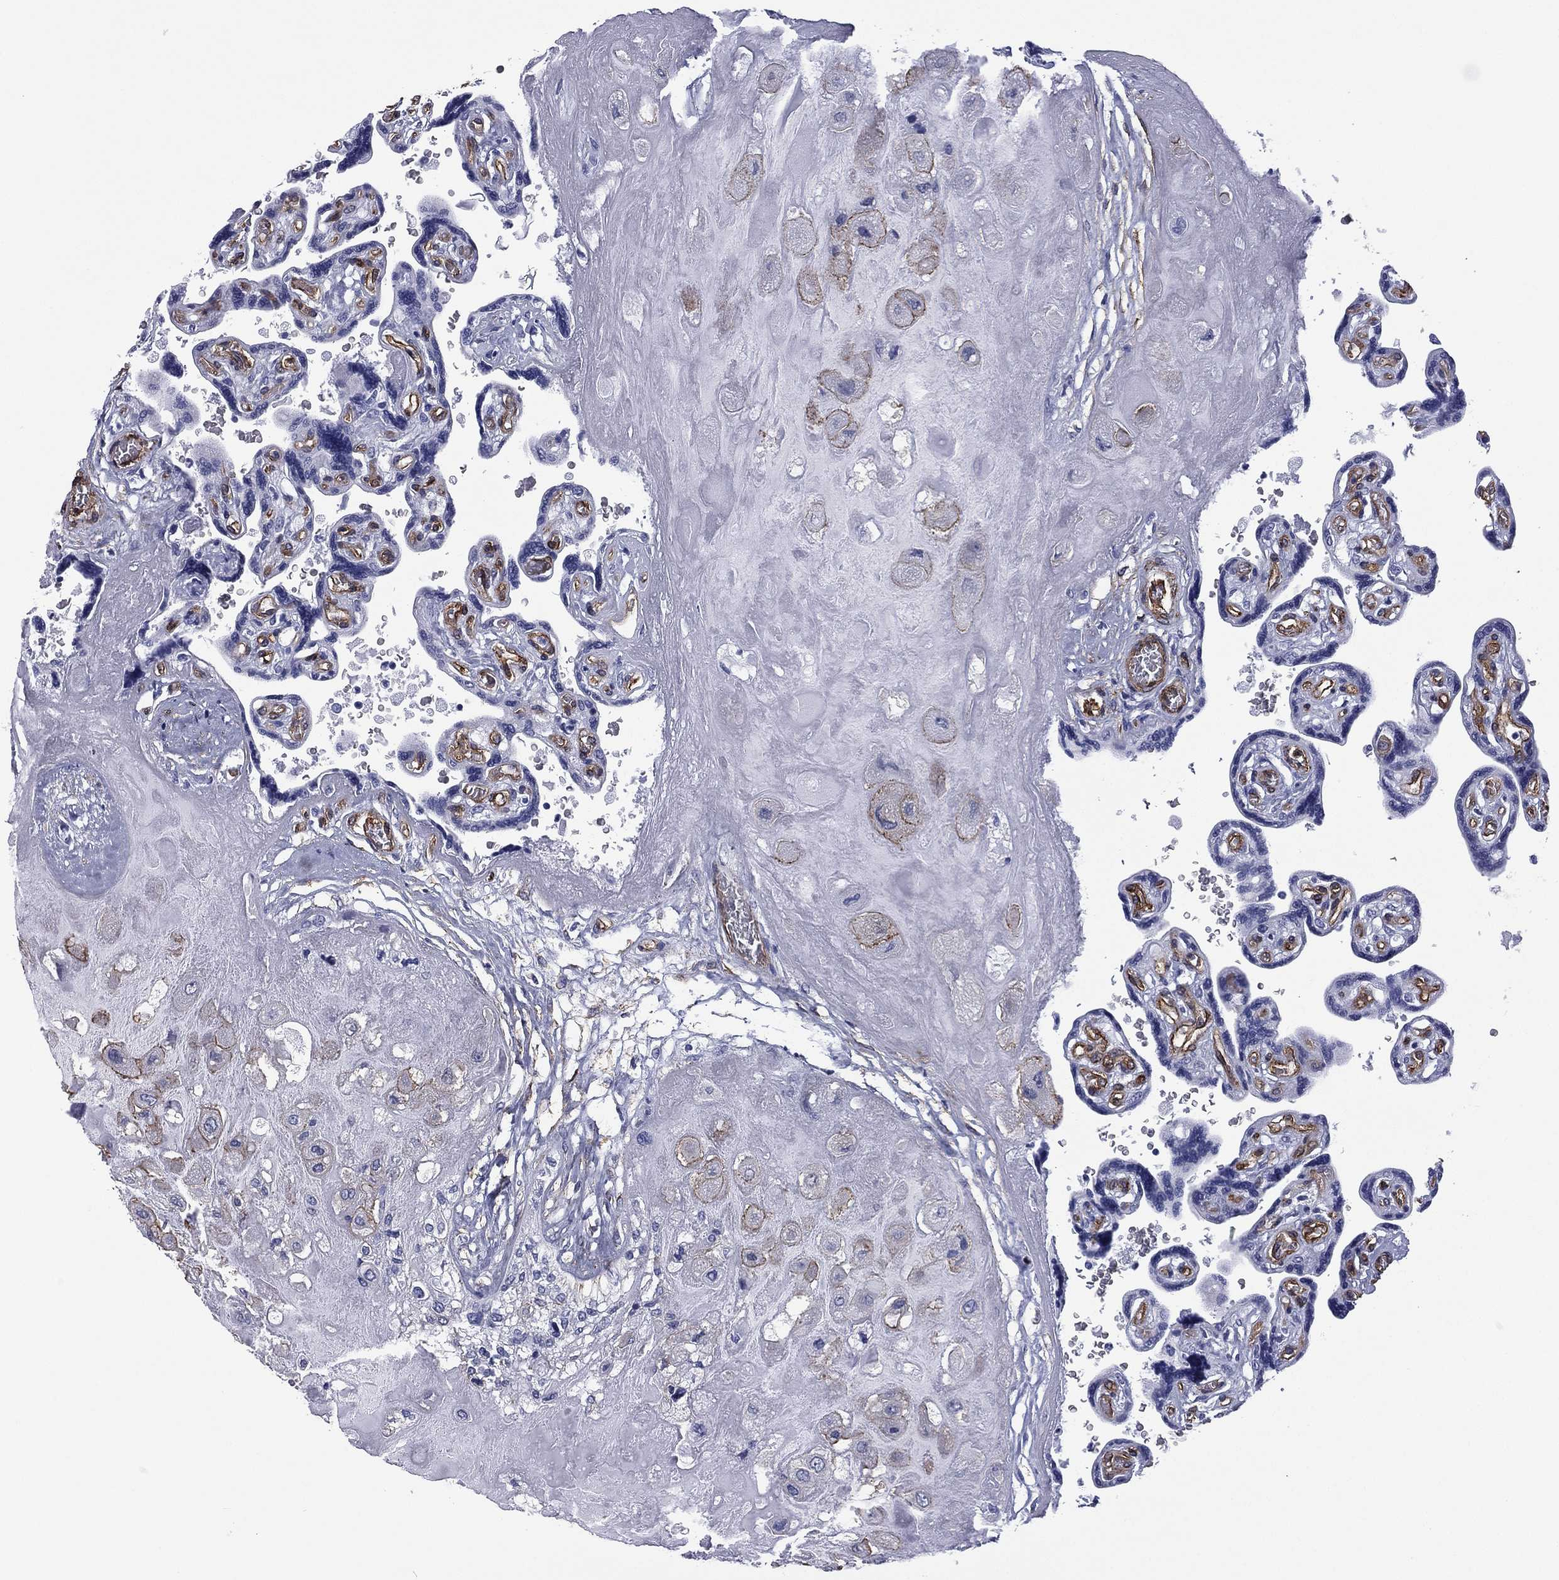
{"staining": {"intensity": "strong", "quantity": "25%-75%", "location": "cytoplasmic/membranous"}, "tissue": "placenta", "cell_type": "Decidual cells", "image_type": "normal", "snomed": [{"axis": "morphology", "description": "Normal tissue, NOS"}, {"axis": "topography", "description": "Placenta"}], "caption": "This is a micrograph of immunohistochemistry staining of unremarkable placenta, which shows strong staining in the cytoplasmic/membranous of decidual cells.", "gene": "CAVIN3", "patient": {"sex": "female", "age": 32}}